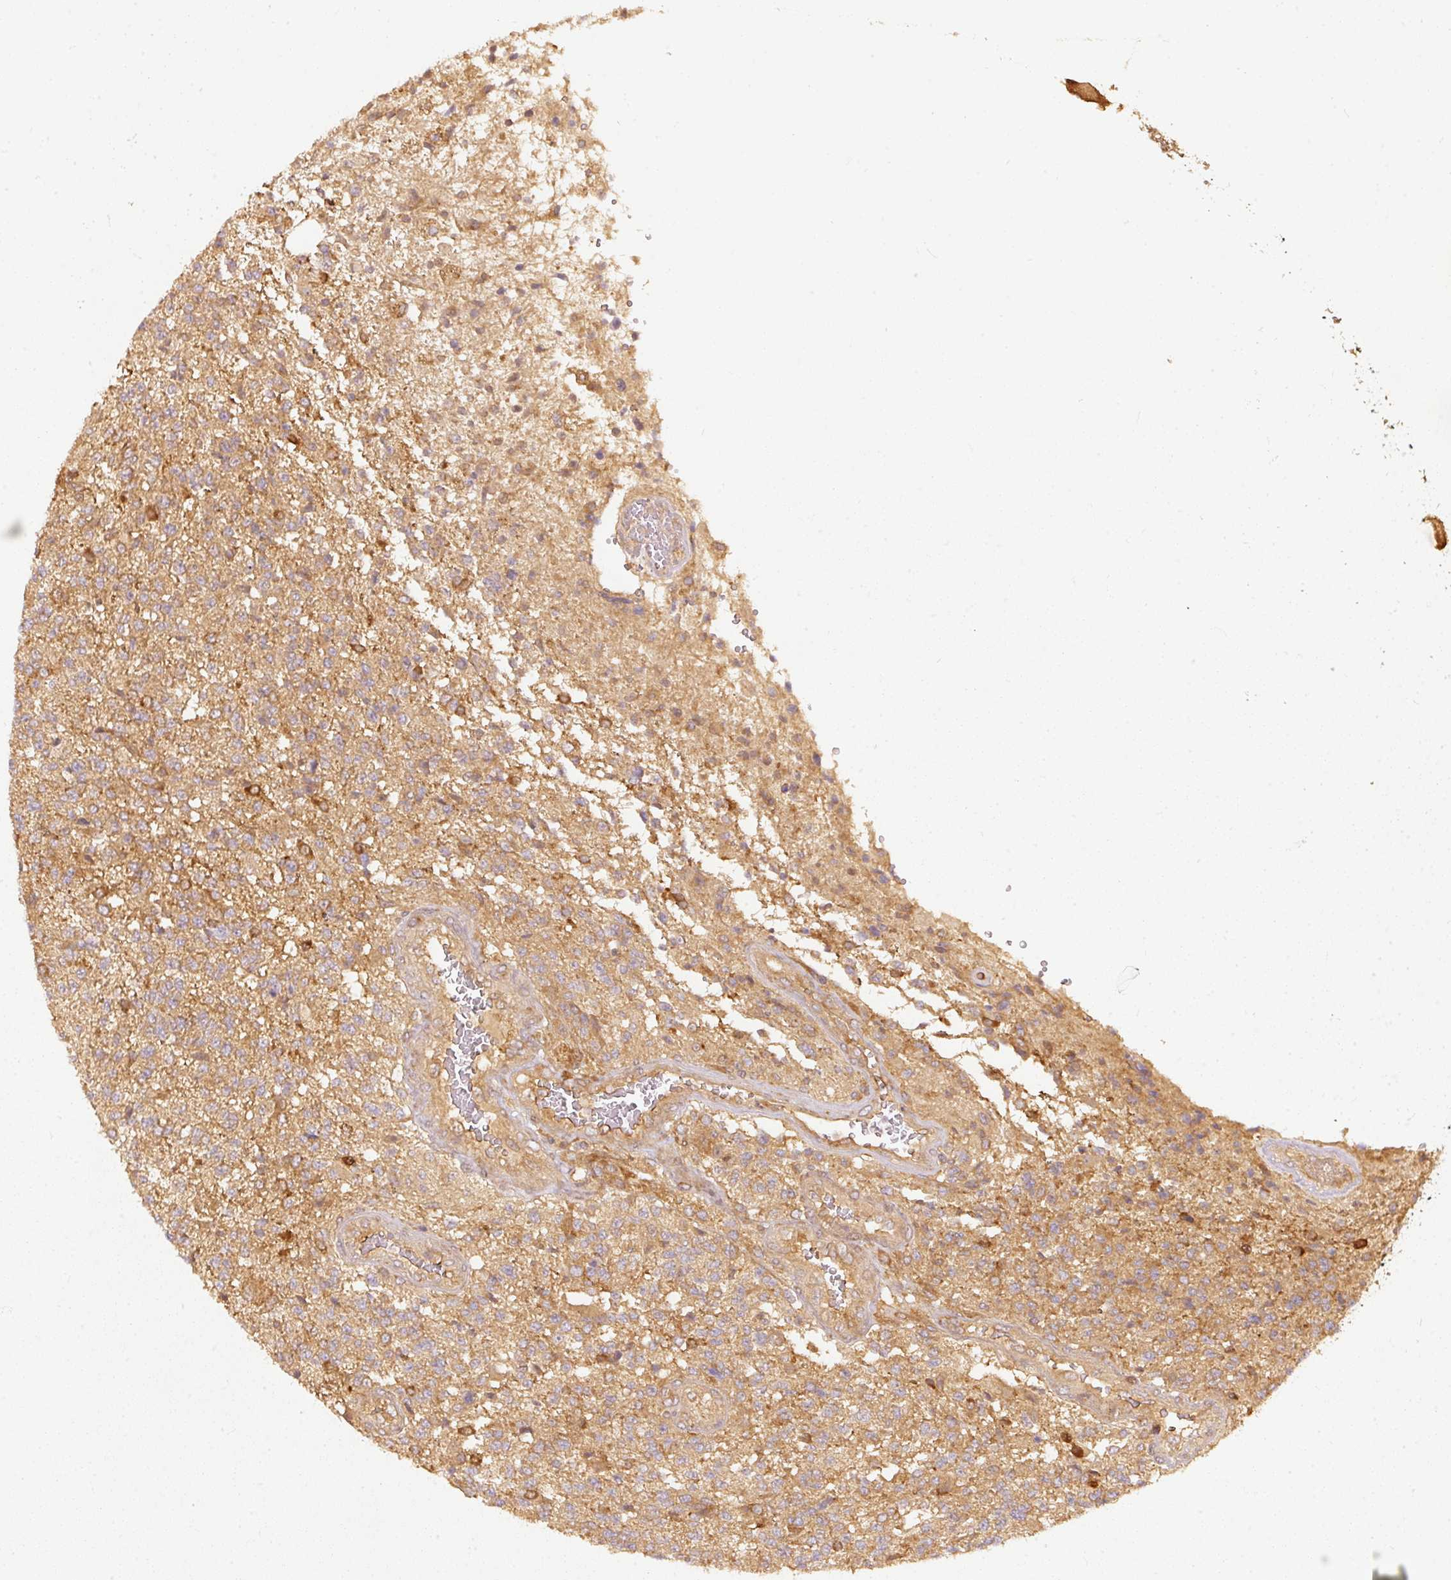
{"staining": {"intensity": "moderate", "quantity": "<25%", "location": "cytoplasmic/membranous"}, "tissue": "glioma", "cell_type": "Tumor cells", "image_type": "cancer", "snomed": [{"axis": "morphology", "description": "Glioma, malignant, High grade"}, {"axis": "topography", "description": "Brain"}], "caption": "Immunohistochemistry (IHC) photomicrograph of neoplastic tissue: glioma stained using immunohistochemistry (IHC) shows low levels of moderate protein expression localized specifically in the cytoplasmic/membranous of tumor cells, appearing as a cytoplasmic/membranous brown color.", "gene": "EIF3B", "patient": {"sex": "male", "age": 56}}